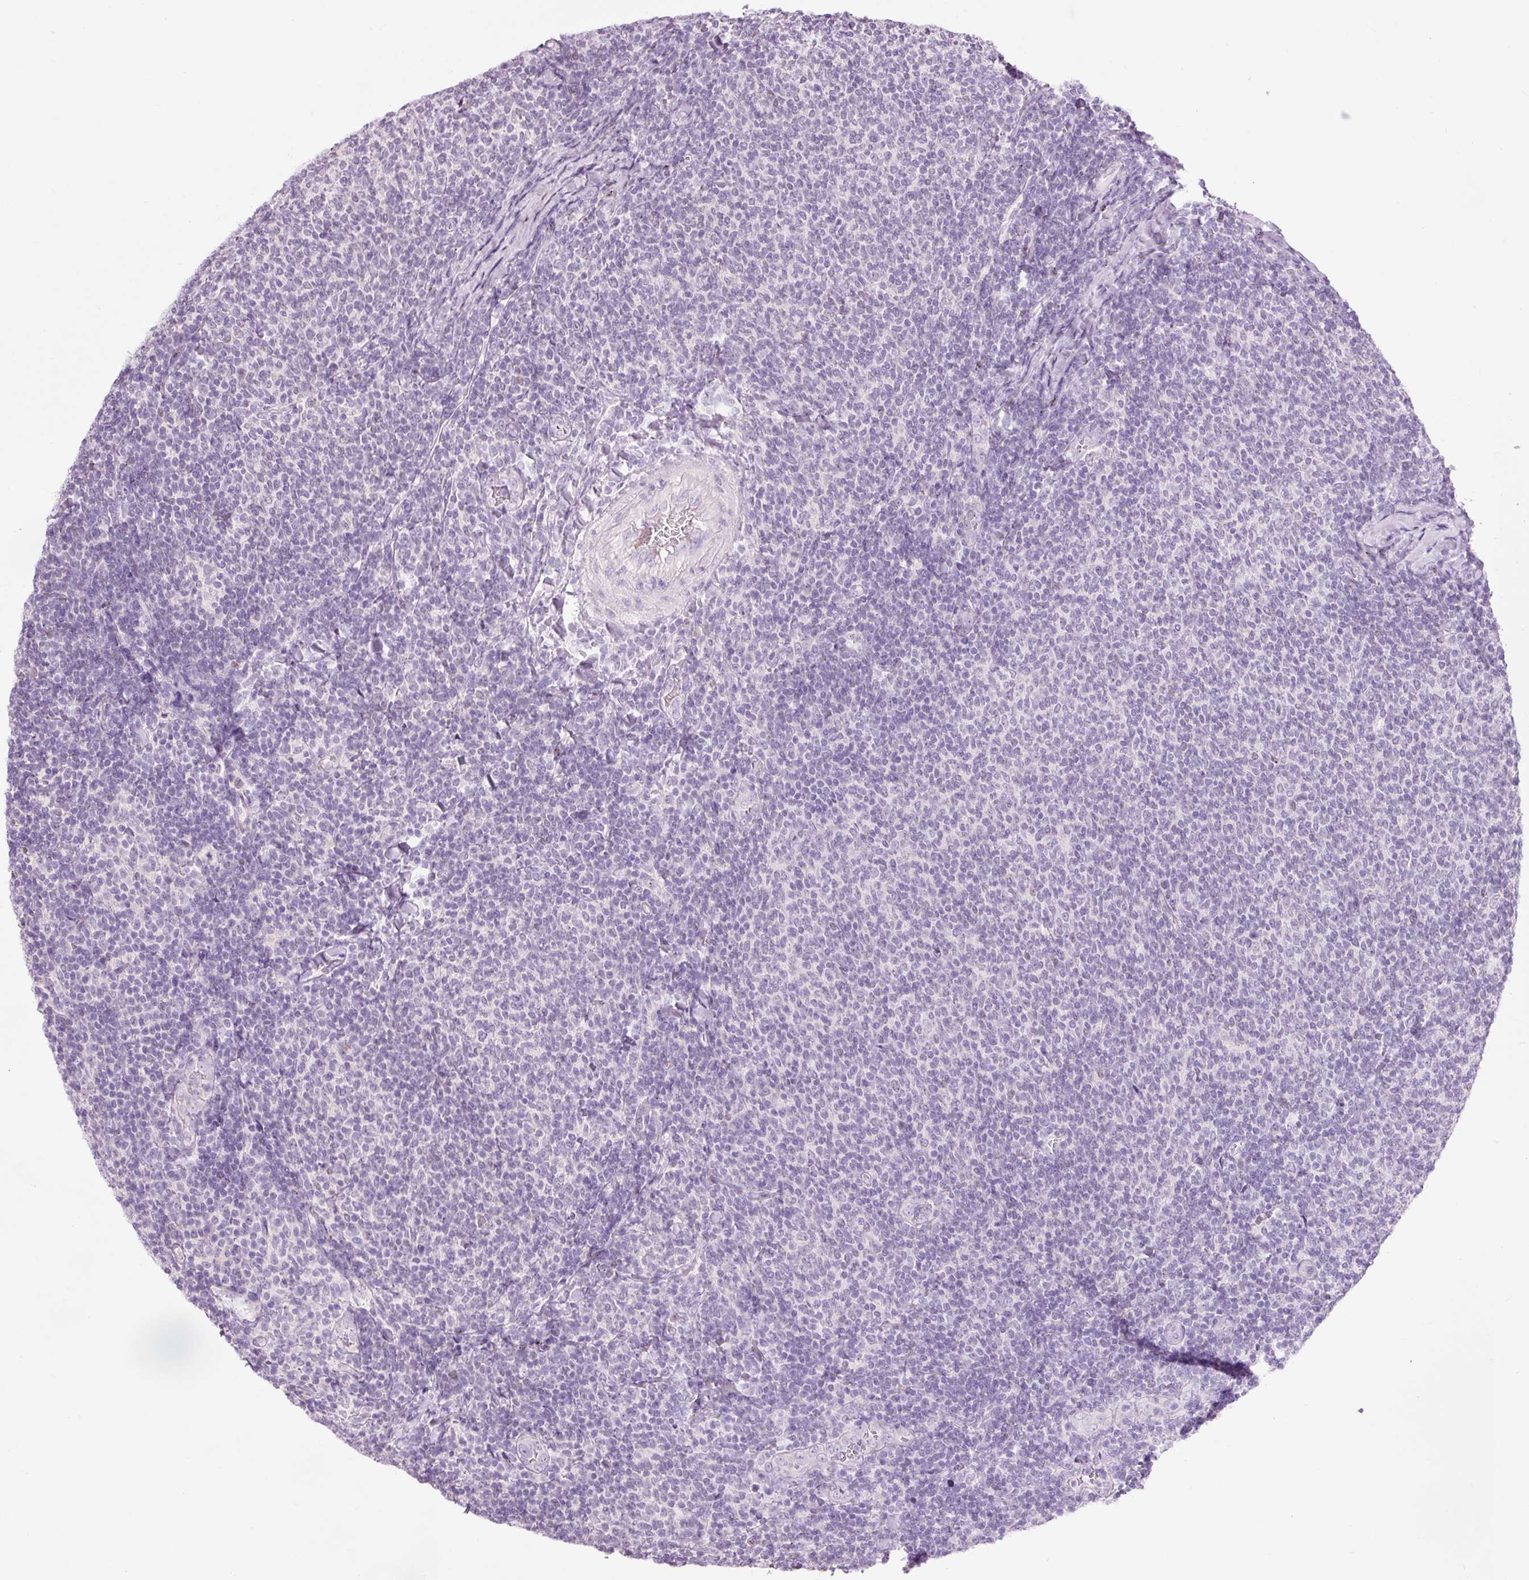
{"staining": {"intensity": "negative", "quantity": "none", "location": "none"}, "tissue": "lymphoma", "cell_type": "Tumor cells", "image_type": "cancer", "snomed": [{"axis": "morphology", "description": "Malignant lymphoma, non-Hodgkin's type, Low grade"}, {"axis": "topography", "description": "Lymph node"}], "caption": "This is an IHC histopathology image of human lymphoma. There is no expression in tumor cells.", "gene": "DHRS11", "patient": {"sex": "male", "age": 52}}